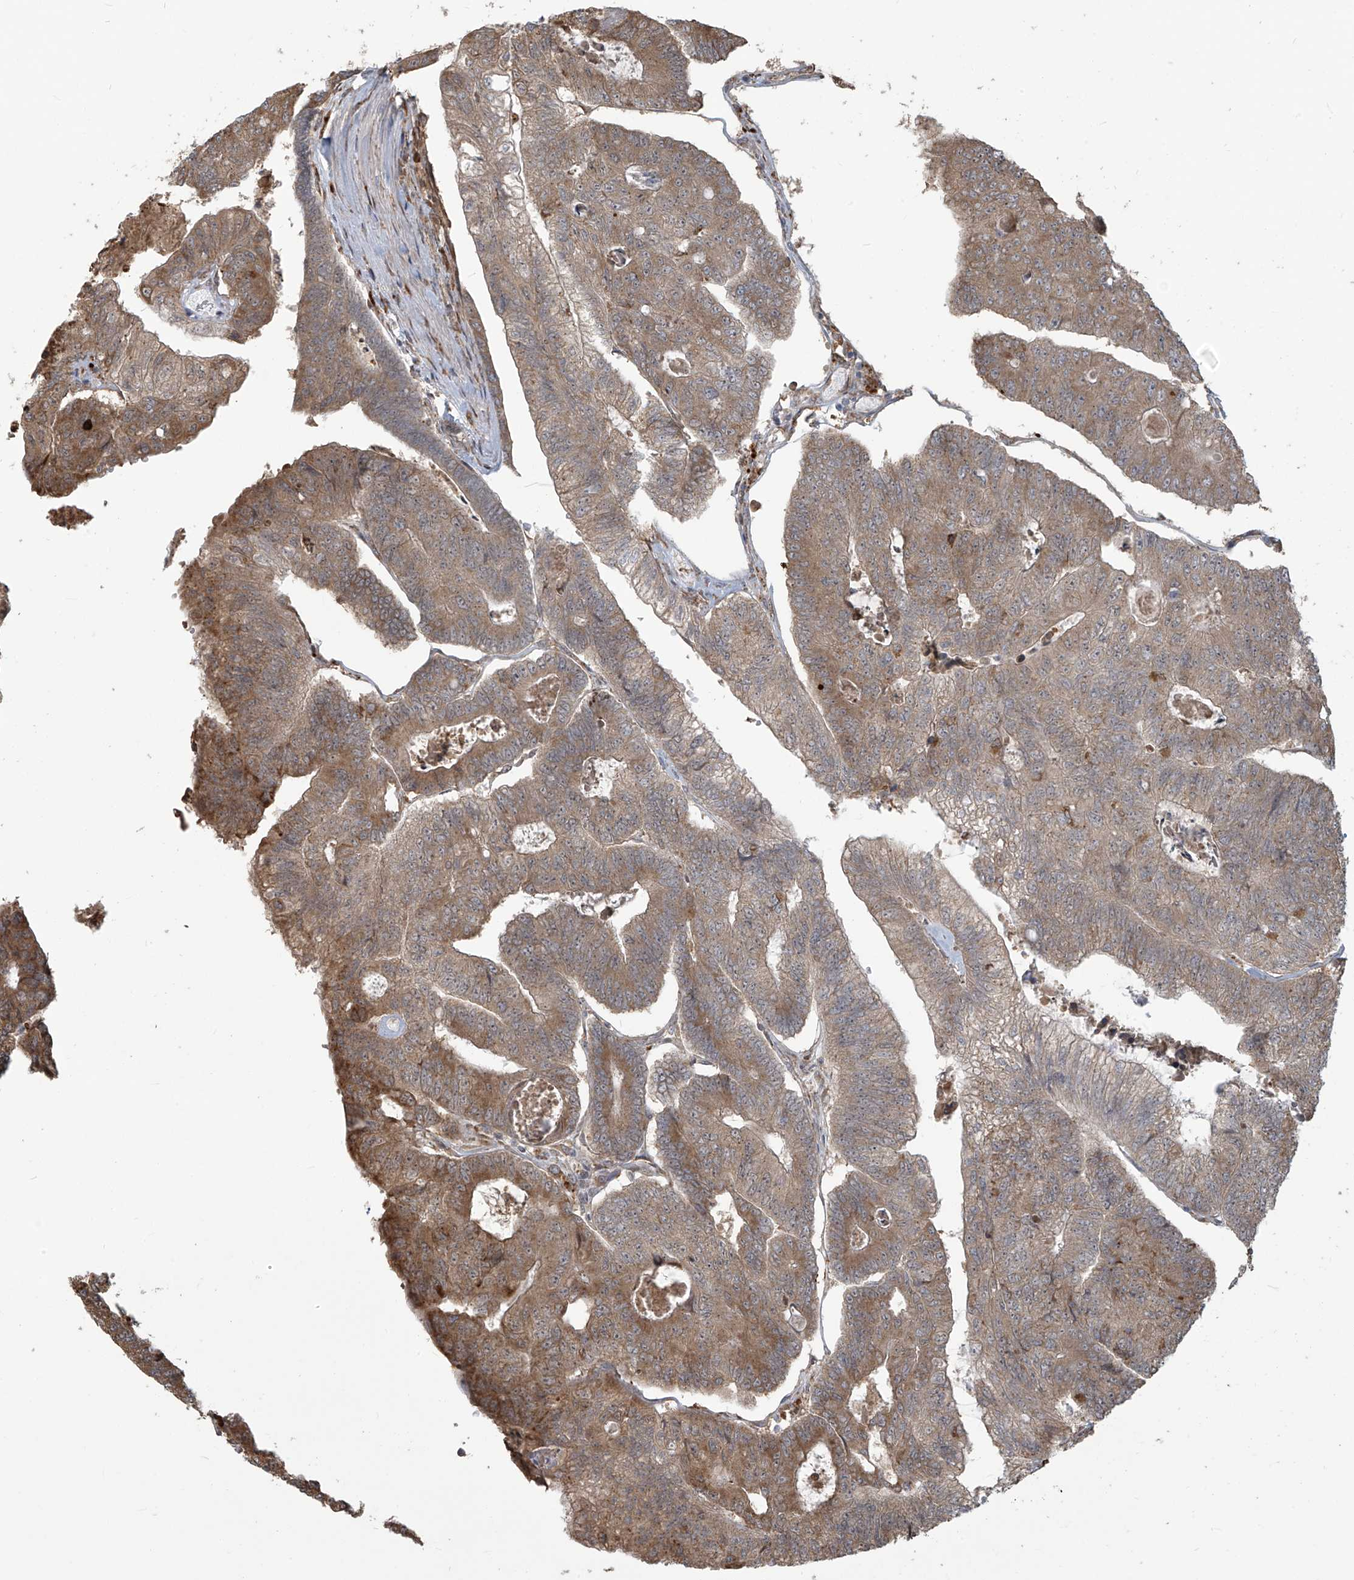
{"staining": {"intensity": "moderate", "quantity": ">75%", "location": "cytoplasmic/membranous"}, "tissue": "colorectal cancer", "cell_type": "Tumor cells", "image_type": "cancer", "snomed": [{"axis": "morphology", "description": "Adenocarcinoma, NOS"}, {"axis": "topography", "description": "Colon"}], "caption": "Colorectal adenocarcinoma was stained to show a protein in brown. There is medium levels of moderate cytoplasmic/membranous expression in approximately >75% of tumor cells.", "gene": "PLEKHM3", "patient": {"sex": "female", "age": 67}}